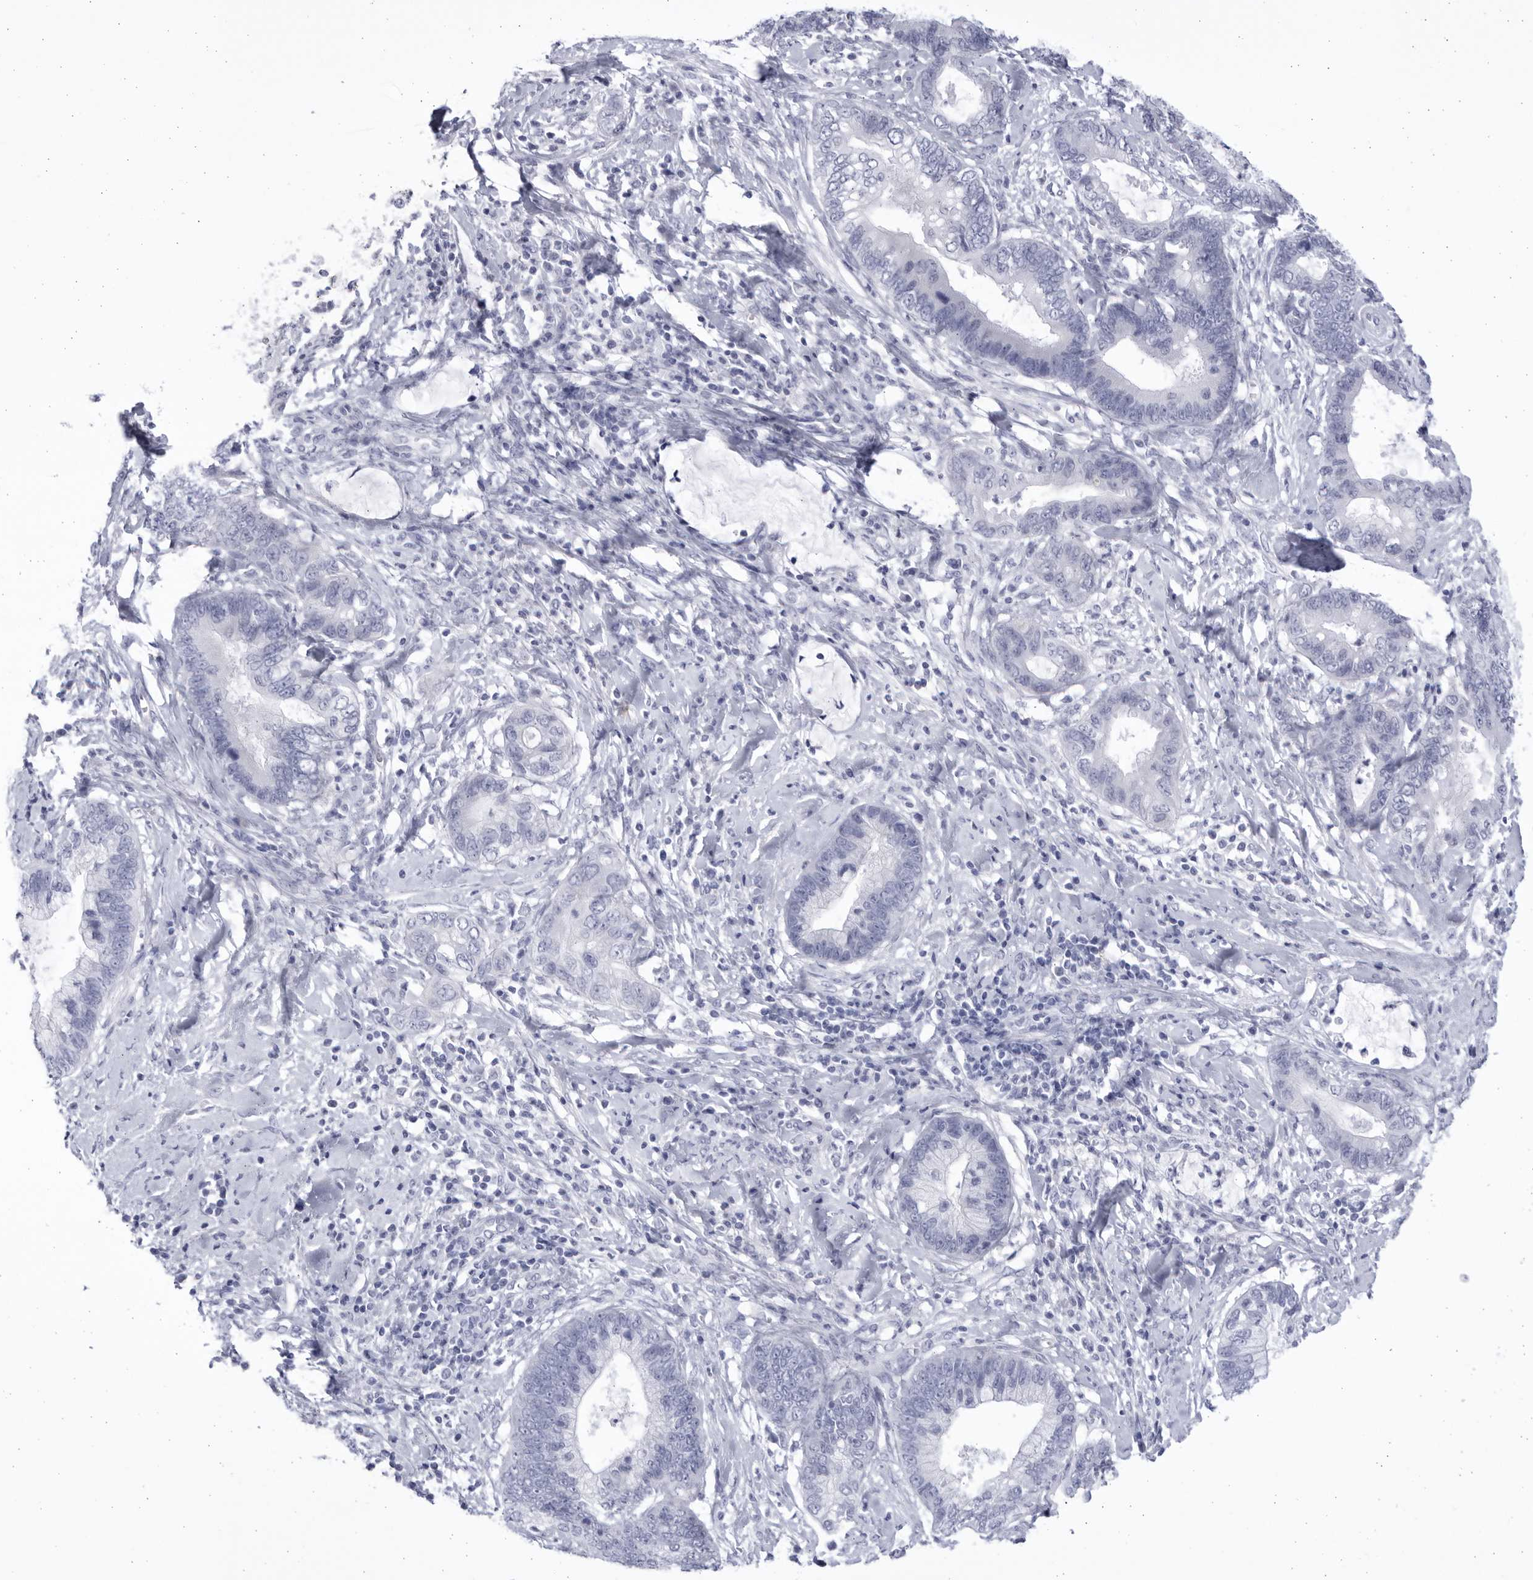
{"staining": {"intensity": "negative", "quantity": "none", "location": "none"}, "tissue": "cervical cancer", "cell_type": "Tumor cells", "image_type": "cancer", "snomed": [{"axis": "morphology", "description": "Adenocarcinoma, NOS"}, {"axis": "topography", "description": "Cervix"}], "caption": "DAB immunohistochemical staining of adenocarcinoma (cervical) reveals no significant expression in tumor cells. Nuclei are stained in blue.", "gene": "CCDC181", "patient": {"sex": "female", "age": 44}}